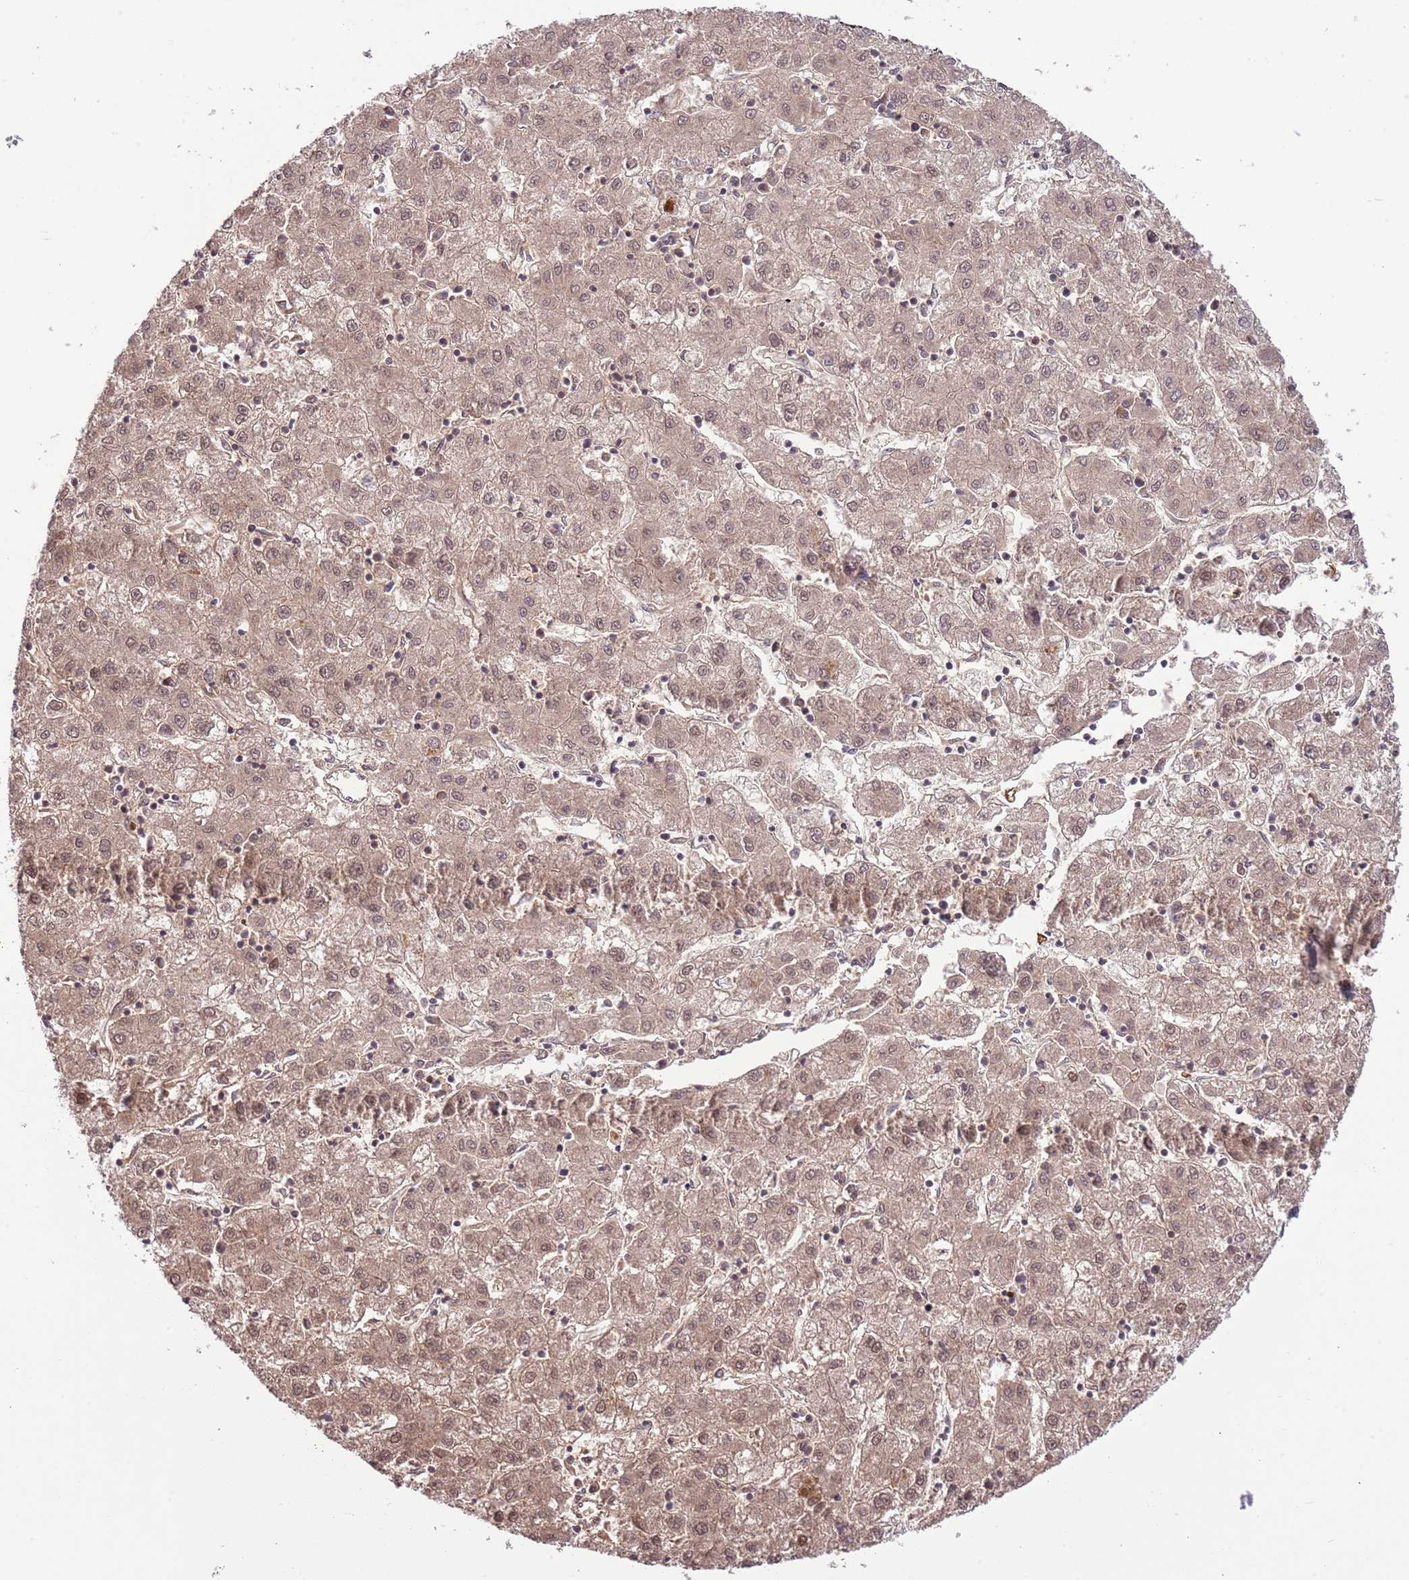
{"staining": {"intensity": "moderate", "quantity": ">75%", "location": "cytoplasmic/membranous,nuclear"}, "tissue": "liver cancer", "cell_type": "Tumor cells", "image_type": "cancer", "snomed": [{"axis": "morphology", "description": "Carcinoma, Hepatocellular, NOS"}, {"axis": "topography", "description": "Liver"}], "caption": "Hepatocellular carcinoma (liver) stained for a protein demonstrates moderate cytoplasmic/membranous and nuclear positivity in tumor cells.", "gene": "MIDN", "patient": {"sex": "male", "age": 72}}